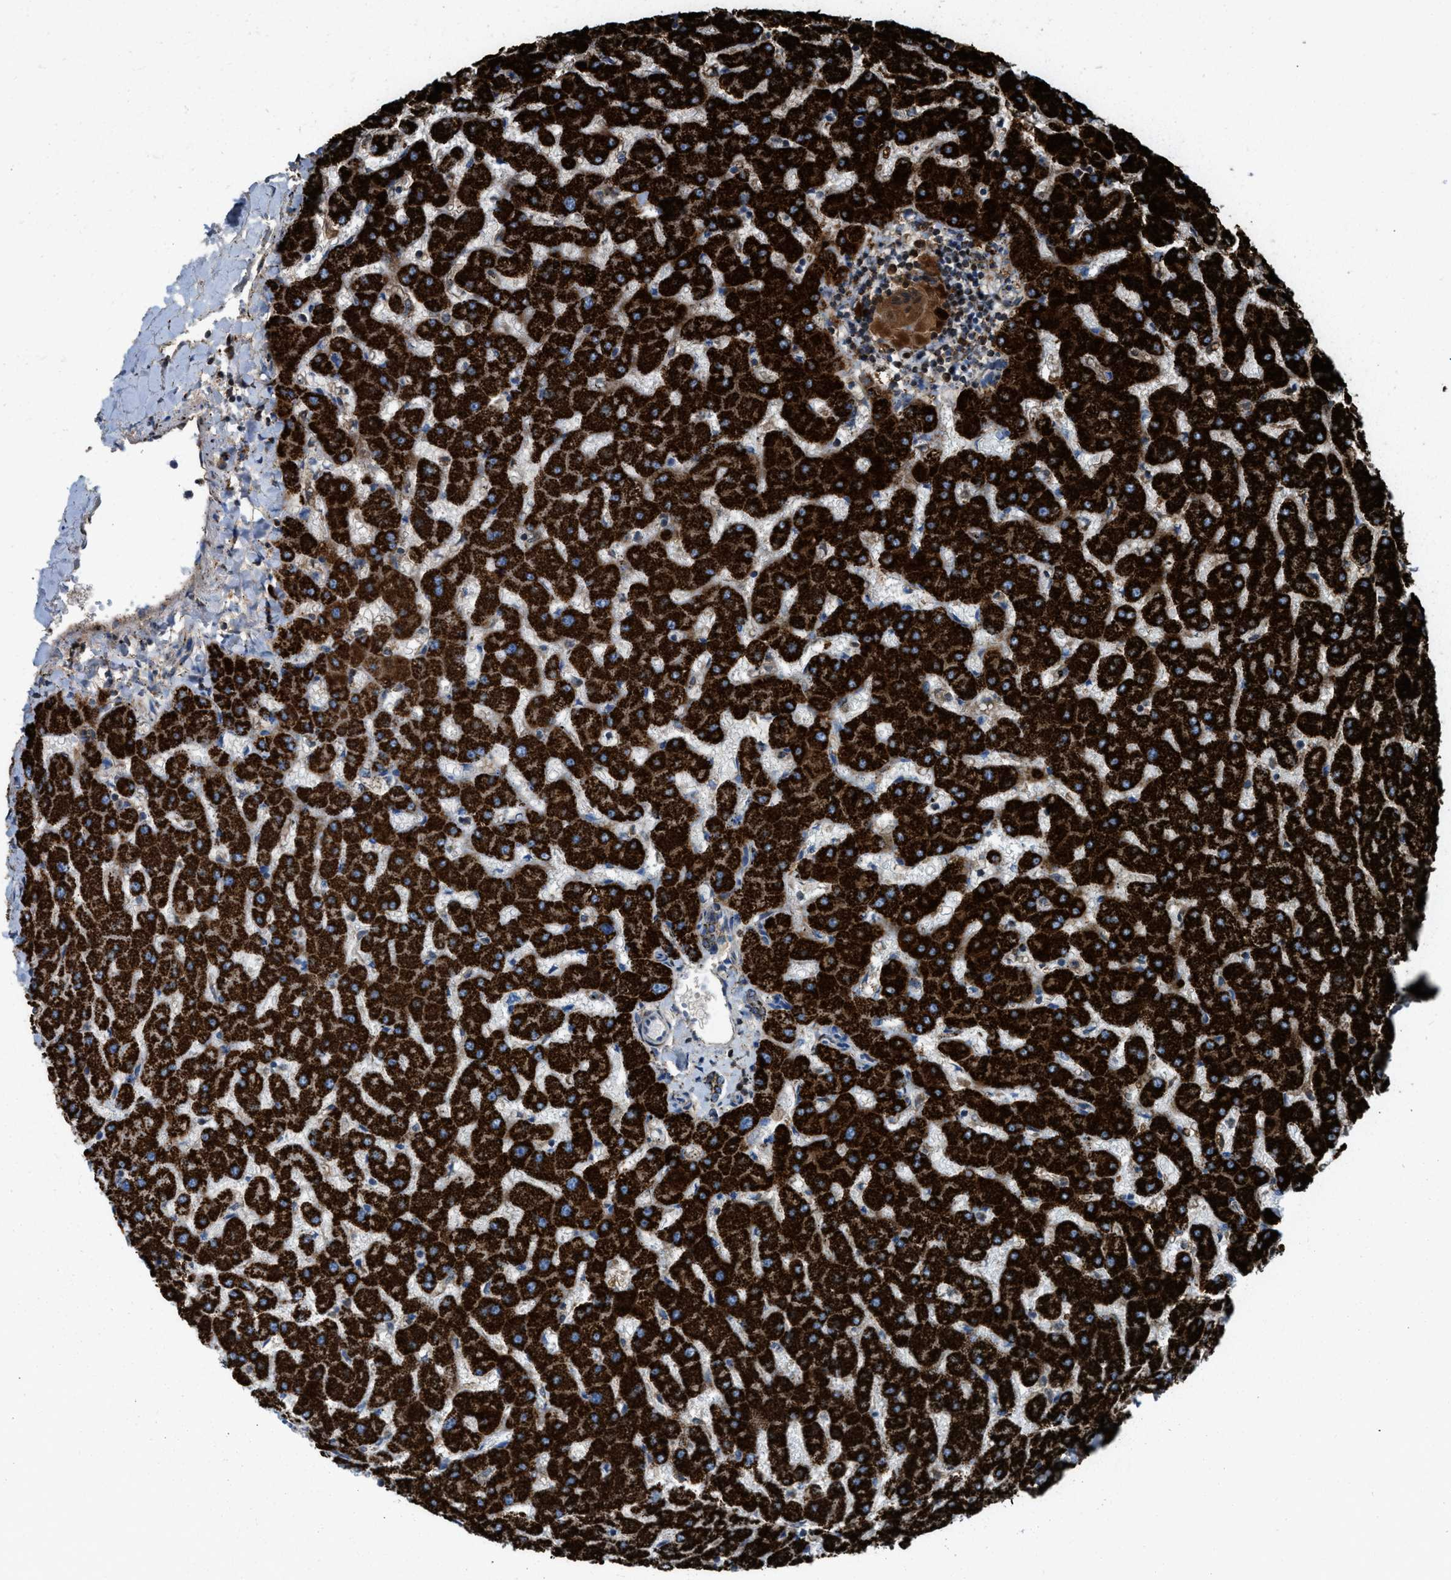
{"staining": {"intensity": "moderate", "quantity": ">75%", "location": "cytoplasmic/membranous"}, "tissue": "liver", "cell_type": "Cholangiocytes", "image_type": "normal", "snomed": [{"axis": "morphology", "description": "Normal tissue, NOS"}, {"axis": "topography", "description": "Liver"}], "caption": "The image shows staining of benign liver, revealing moderate cytoplasmic/membranous protein staining (brown color) within cholangiocytes. (DAB (3,3'-diaminobenzidine) IHC, brown staining for protein, blue staining for nuclei).", "gene": "ECHS1", "patient": {"sex": "female", "age": 63}}